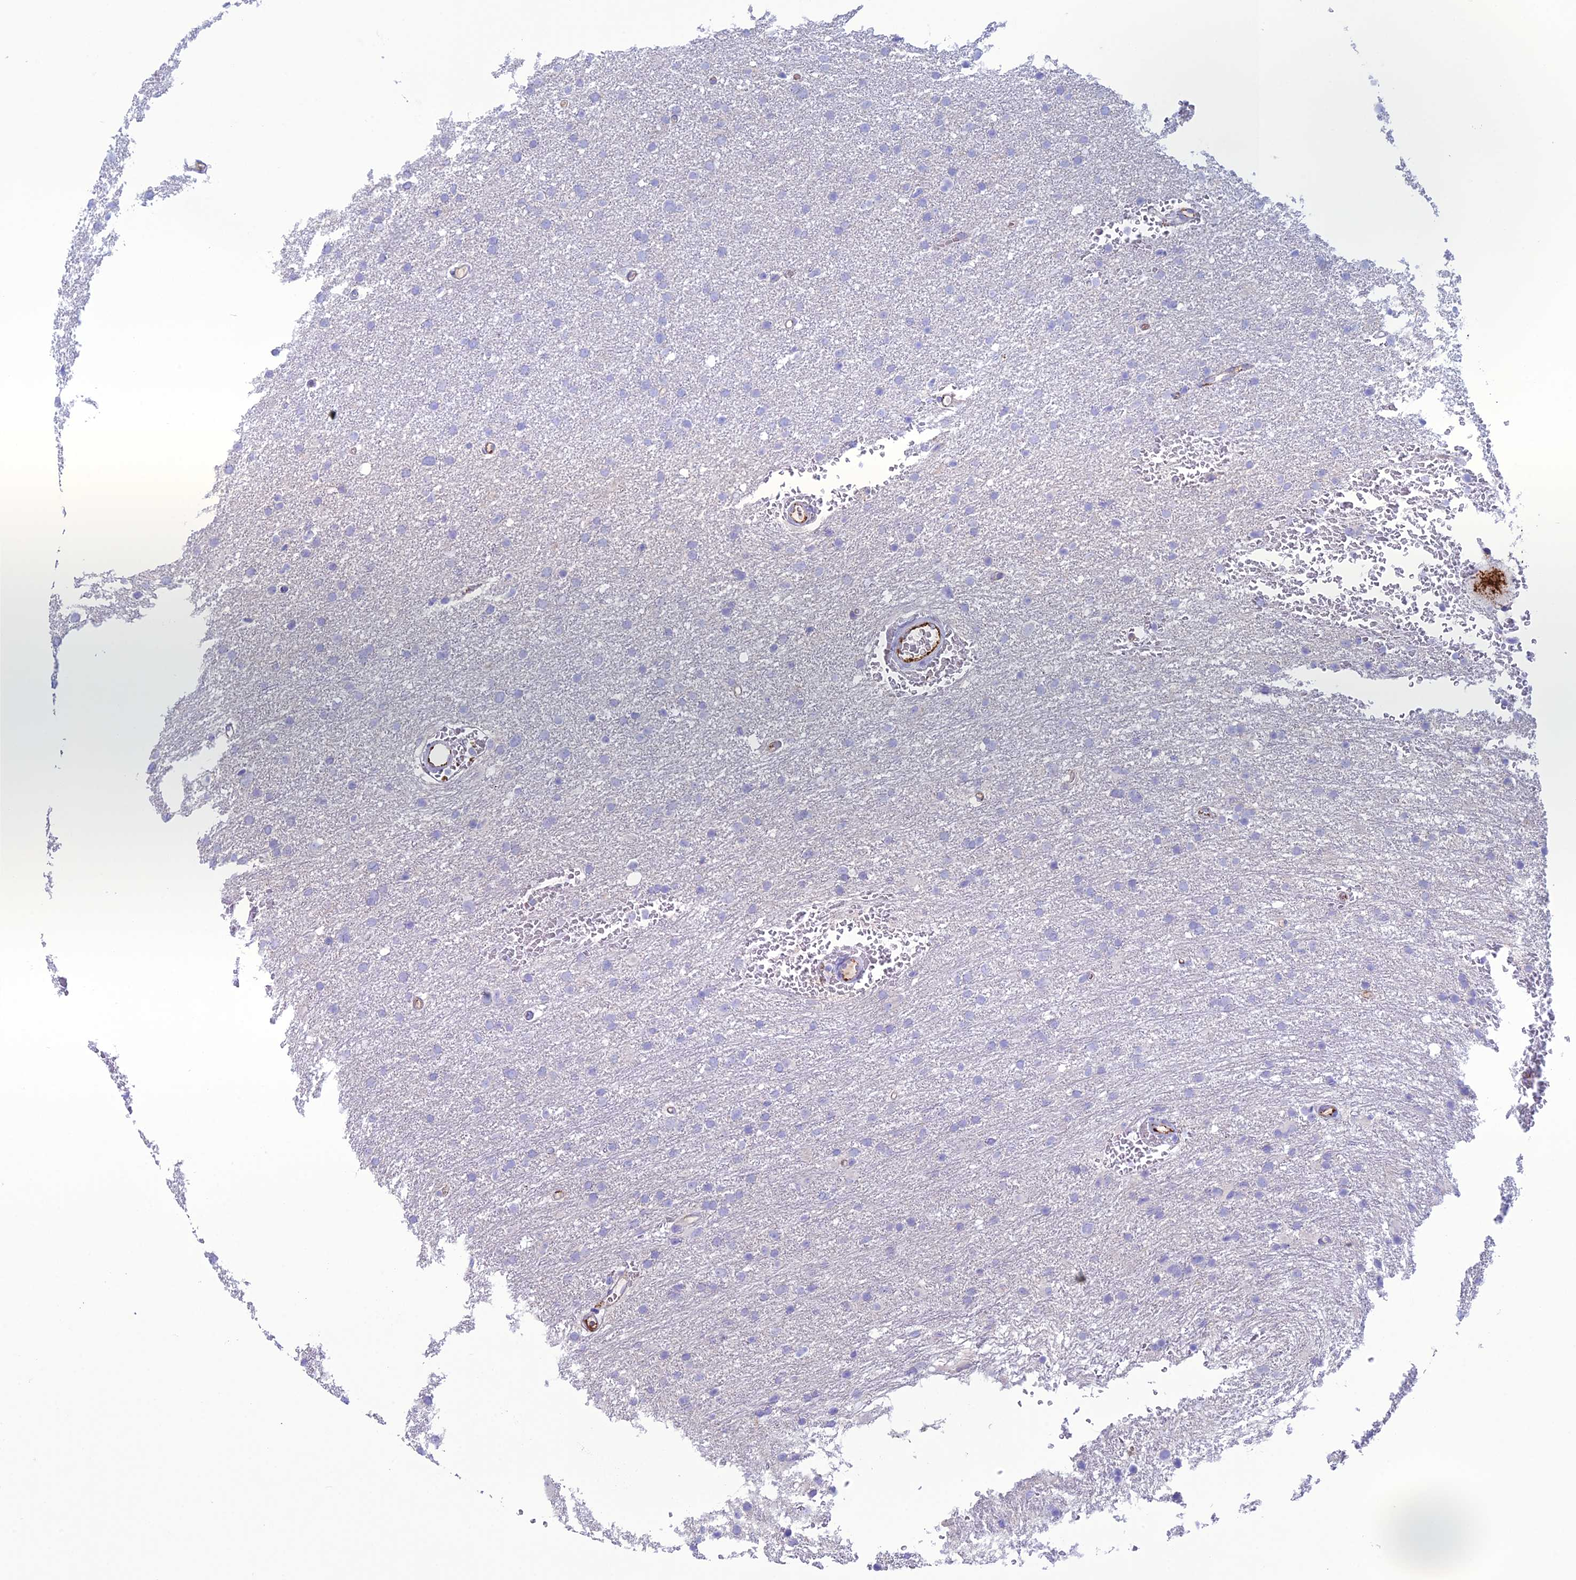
{"staining": {"intensity": "negative", "quantity": "none", "location": "none"}, "tissue": "glioma", "cell_type": "Tumor cells", "image_type": "cancer", "snomed": [{"axis": "morphology", "description": "Glioma, malignant, High grade"}, {"axis": "topography", "description": "Cerebral cortex"}], "caption": "High-grade glioma (malignant) was stained to show a protein in brown. There is no significant staining in tumor cells.", "gene": "CDC42EP5", "patient": {"sex": "female", "age": 36}}